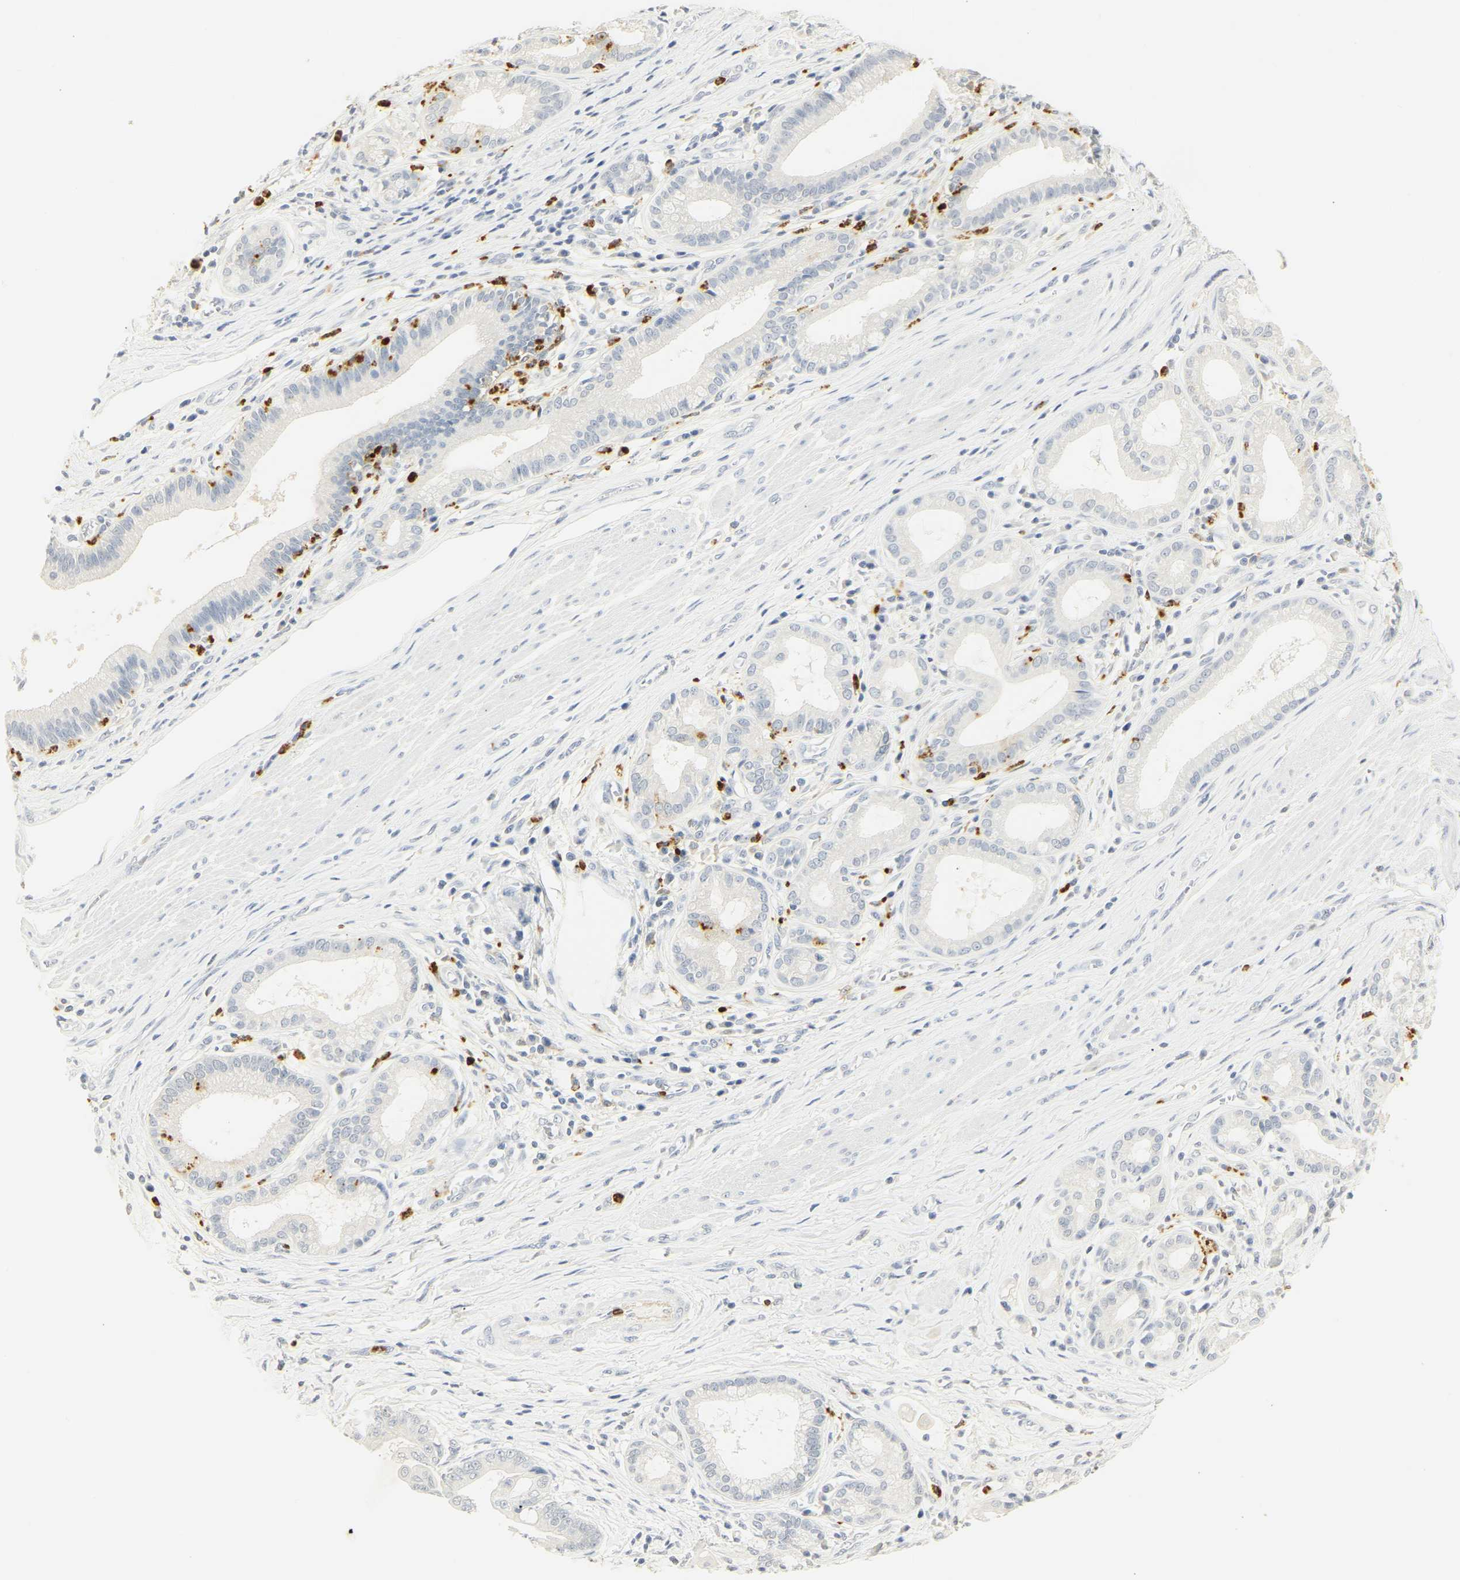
{"staining": {"intensity": "negative", "quantity": "none", "location": "none"}, "tissue": "pancreatic cancer", "cell_type": "Tumor cells", "image_type": "cancer", "snomed": [{"axis": "morphology", "description": "Adenocarcinoma, NOS"}, {"axis": "topography", "description": "Pancreas"}], "caption": "High magnification brightfield microscopy of pancreatic cancer stained with DAB (3,3'-diaminobenzidine) (brown) and counterstained with hematoxylin (blue): tumor cells show no significant expression.", "gene": "MPO", "patient": {"sex": "female", "age": 75}}